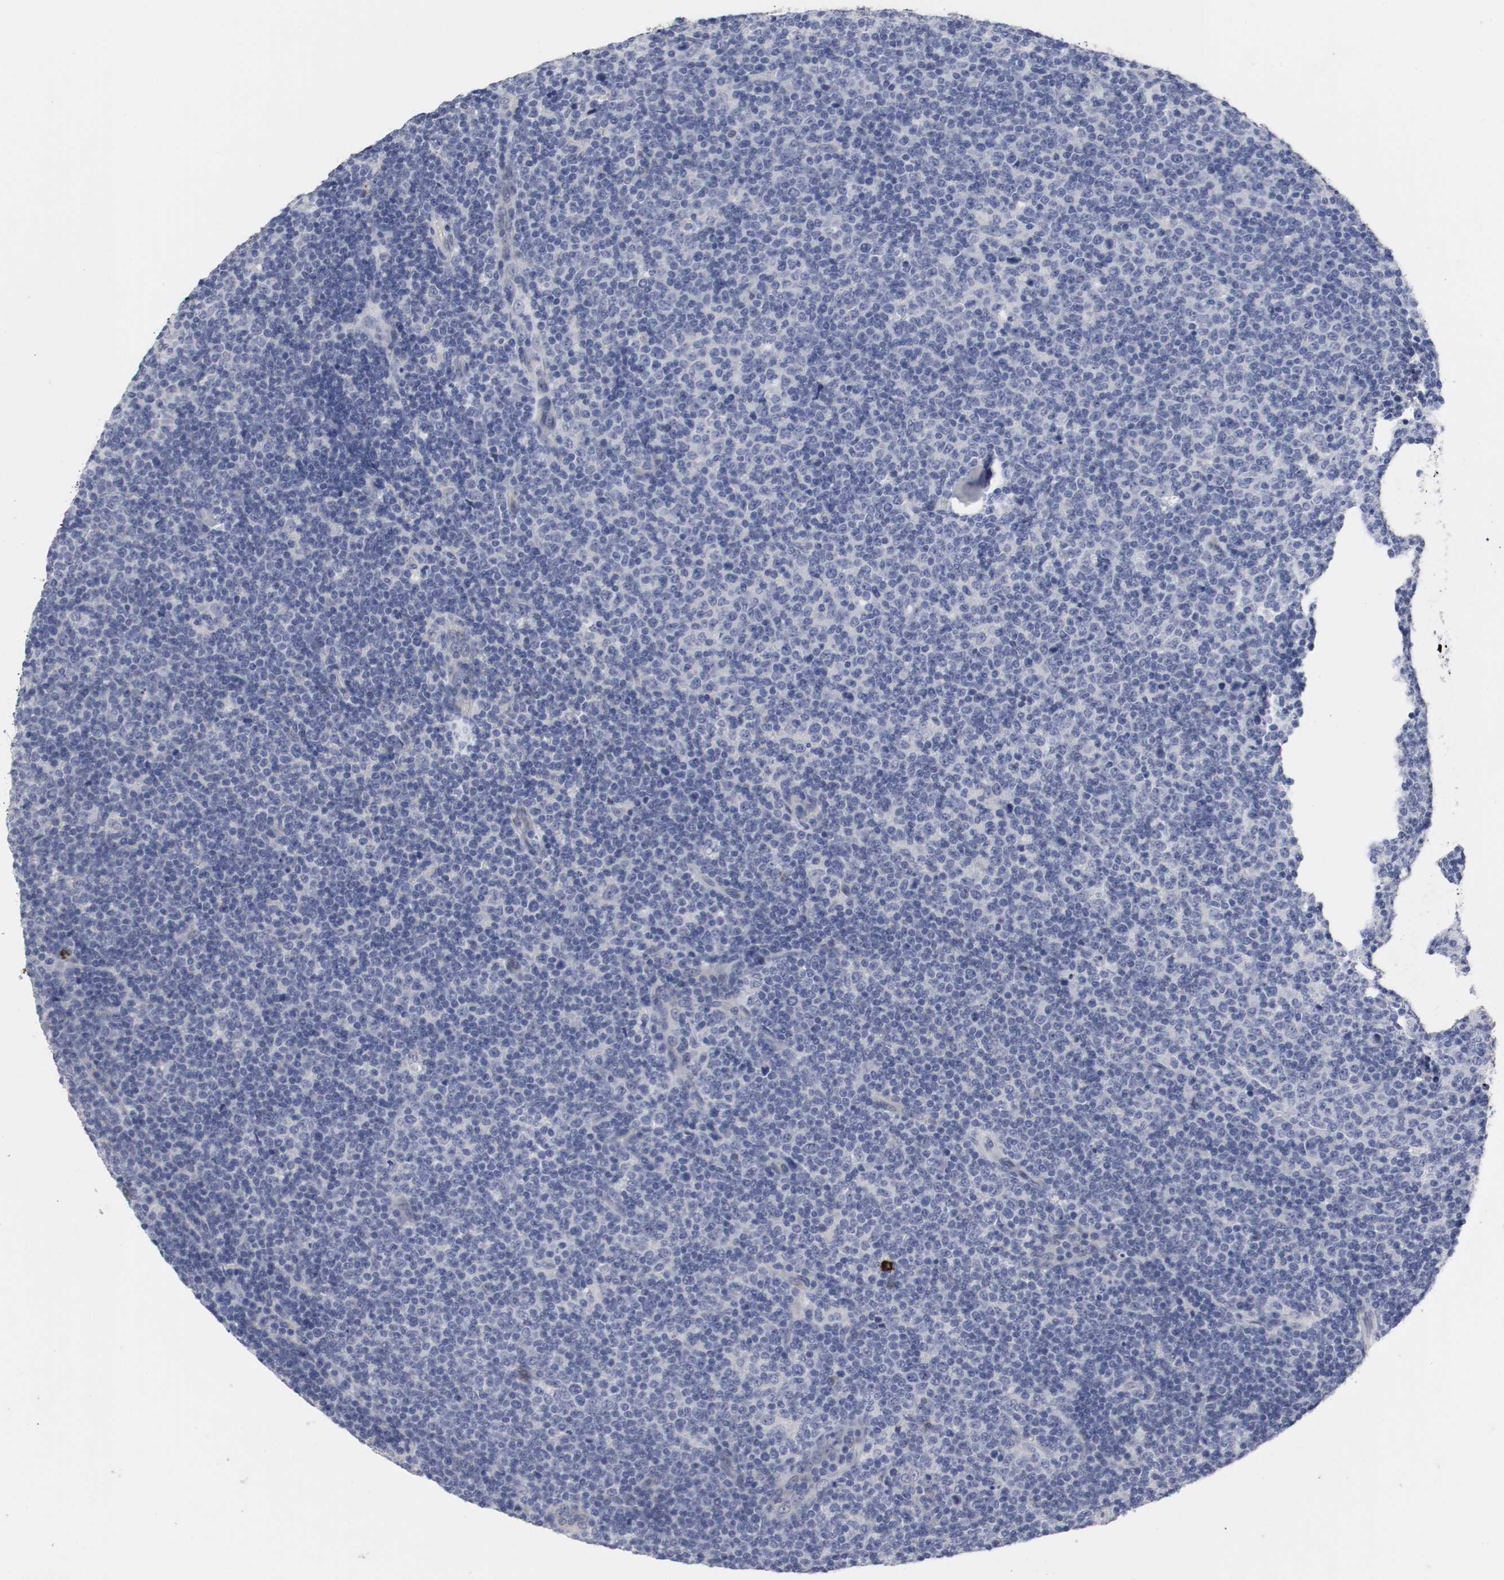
{"staining": {"intensity": "negative", "quantity": "none", "location": "none"}, "tissue": "lymphoma", "cell_type": "Tumor cells", "image_type": "cancer", "snomed": [{"axis": "morphology", "description": "Malignant lymphoma, non-Hodgkin's type, Low grade"}, {"axis": "topography", "description": "Lymph node"}], "caption": "An immunohistochemistry image of malignant lymphoma, non-Hodgkin's type (low-grade) is shown. There is no staining in tumor cells of malignant lymphoma, non-Hodgkin's type (low-grade).", "gene": "KIT", "patient": {"sex": "male", "age": 70}}